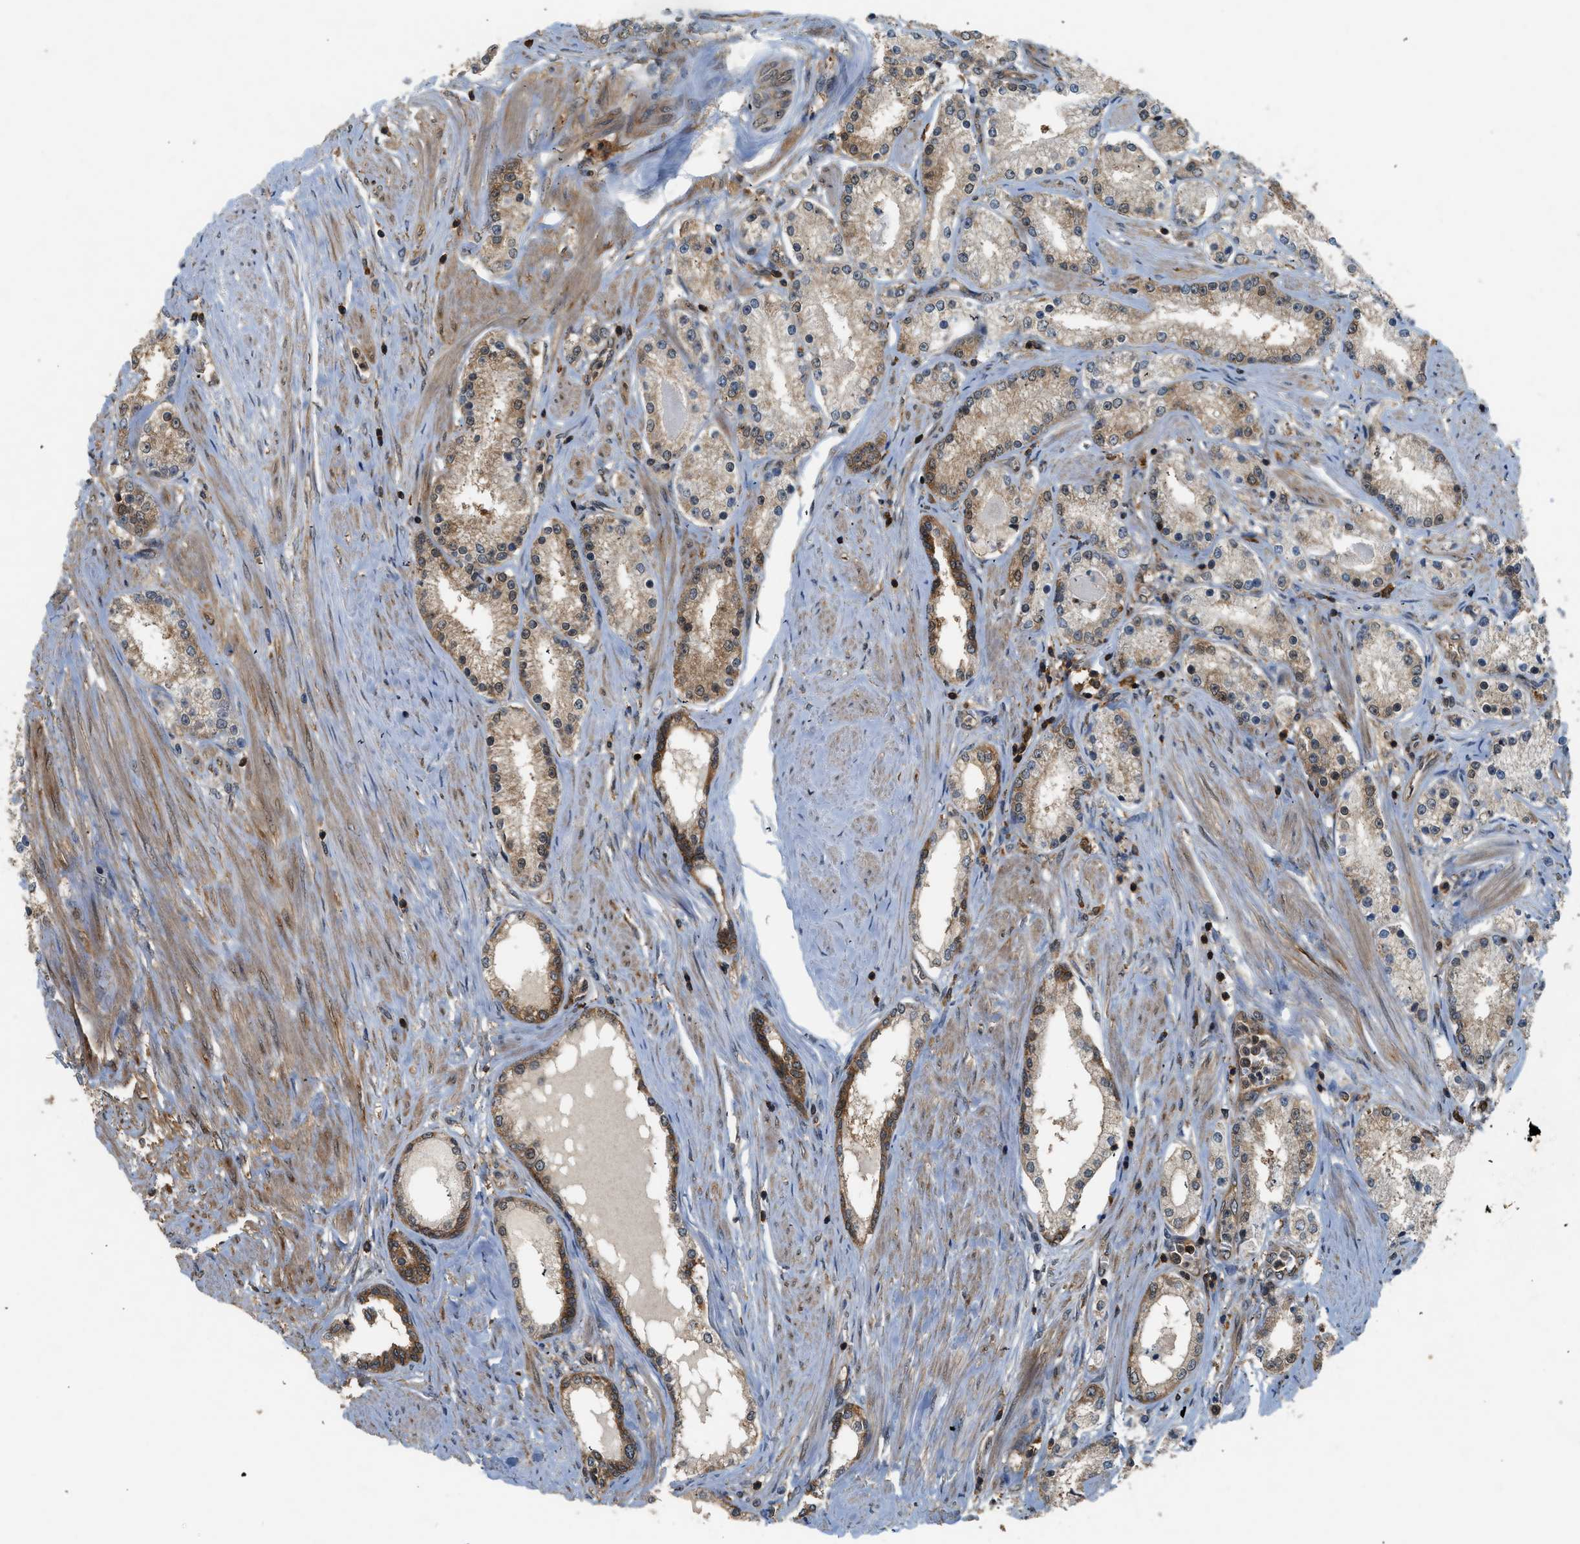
{"staining": {"intensity": "weak", "quantity": ">75%", "location": "cytoplasmic/membranous"}, "tissue": "prostate cancer", "cell_type": "Tumor cells", "image_type": "cancer", "snomed": [{"axis": "morphology", "description": "Adenocarcinoma, Low grade"}, {"axis": "topography", "description": "Prostate"}], "caption": "Immunohistochemical staining of human low-grade adenocarcinoma (prostate) shows low levels of weak cytoplasmic/membranous staining in about >75% of tumor cells.", "gene": "OXSR1", "patient": {"sex": "male", "age": 63}}